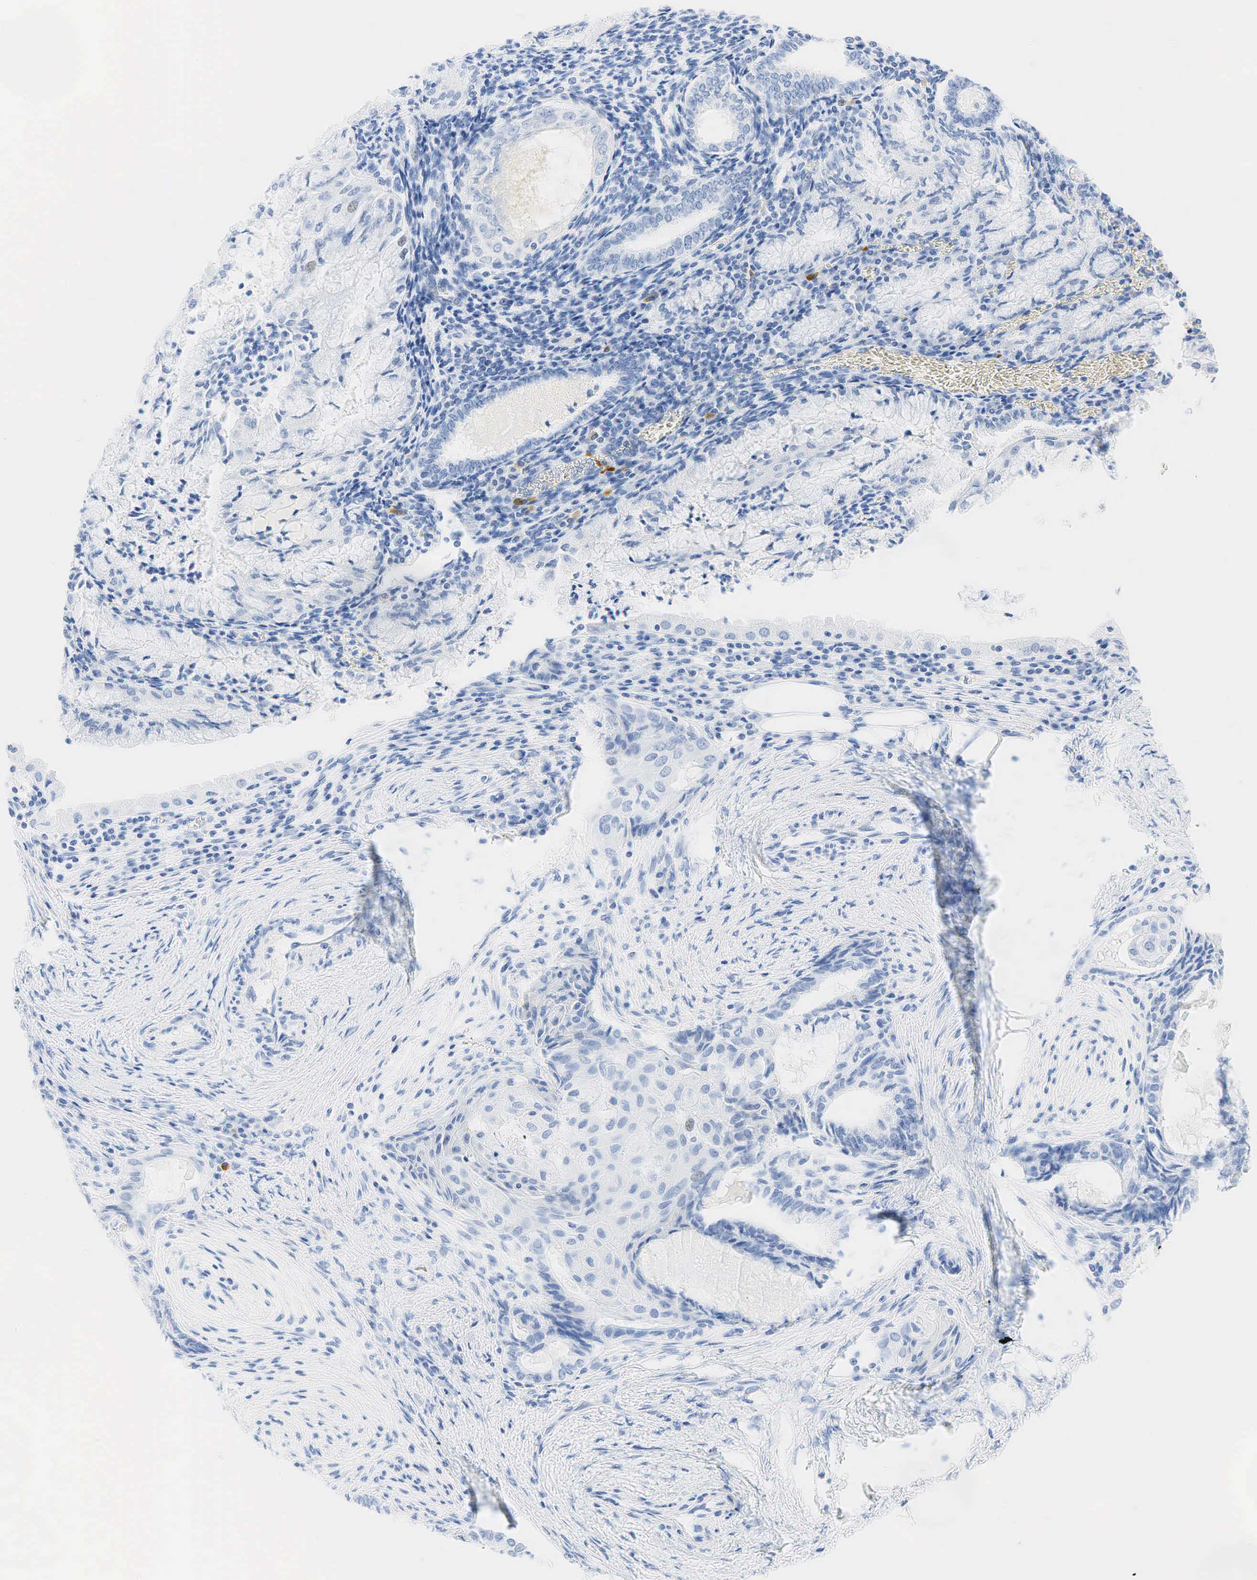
{"staining": {"intensity": "weak", "quantity": "<25%", "location": "nuclear"}, "tissue": "endometrial cancer", "cell_type": "Tumor cells", "image_type": "cancer", "snomed": [{"axis": "morphology", "description": "Adenocarcinoma, NOS"}, {"axis": "topography", "description": "Endometrium"}], "caption": "An image of human endometrial adenocarcinoma is negative for staining in tumor cells.", "gene": "INHA", "patient": {"sex": "female", "age": 79}}